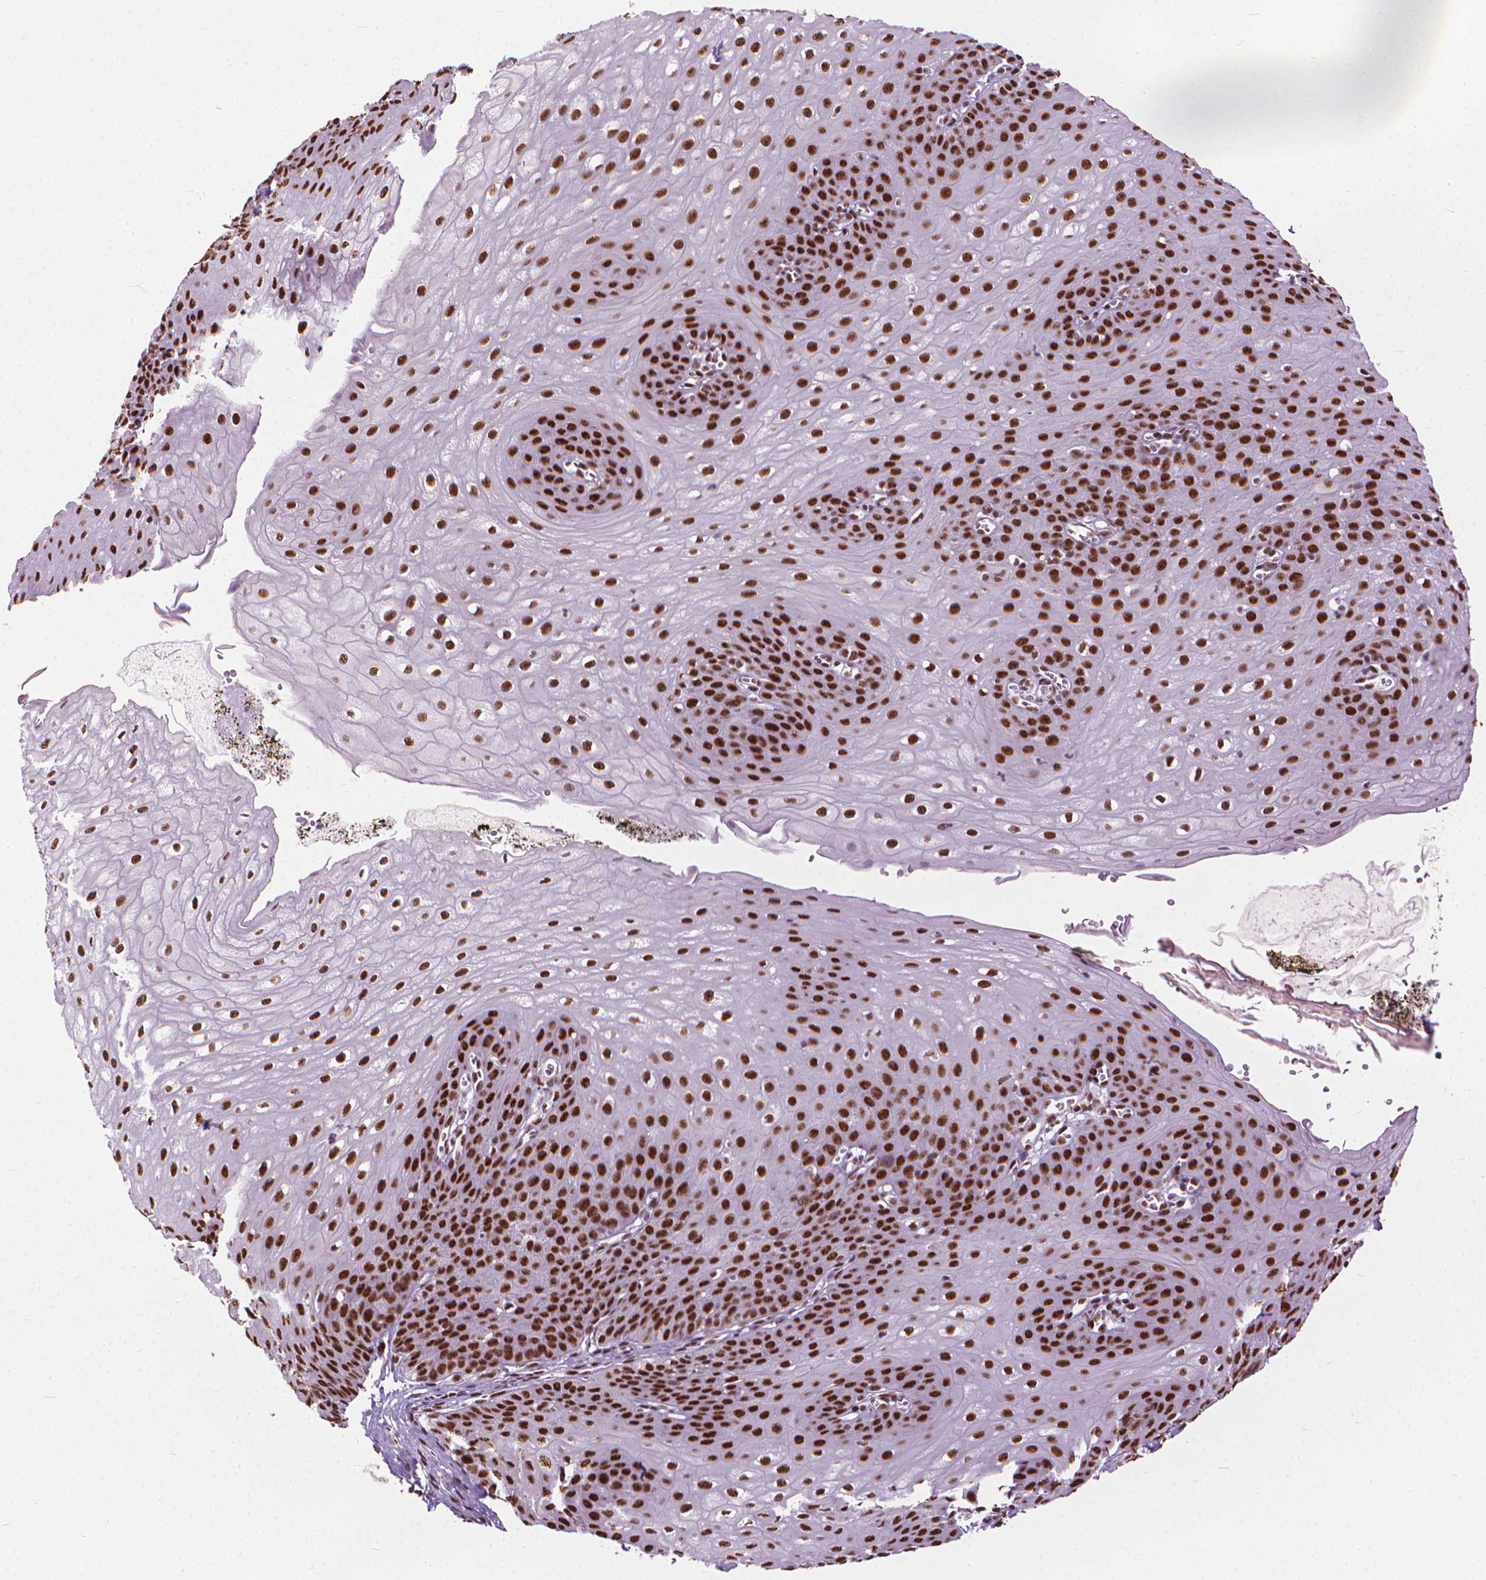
{"staining": {"intensity": "strong", "quantity": ">75%", "location": "nuclear"}, "tissue": "esophagus", "cell_type": "Squamous epithelial cells", "image_type": "normal", "snomed": [{"axis": "morphology", "description": "Normal tissue, NOS"}, {"axis": "topography", "description": "Esophagus"}], "caption": "Immunohistochemical staining of normal human esophagus reveals strong nuclear protein expression in about >75% of squamous epithelial cells.", "gene": "AKAP8", "patient": {"sex": "male", "age": 71}}